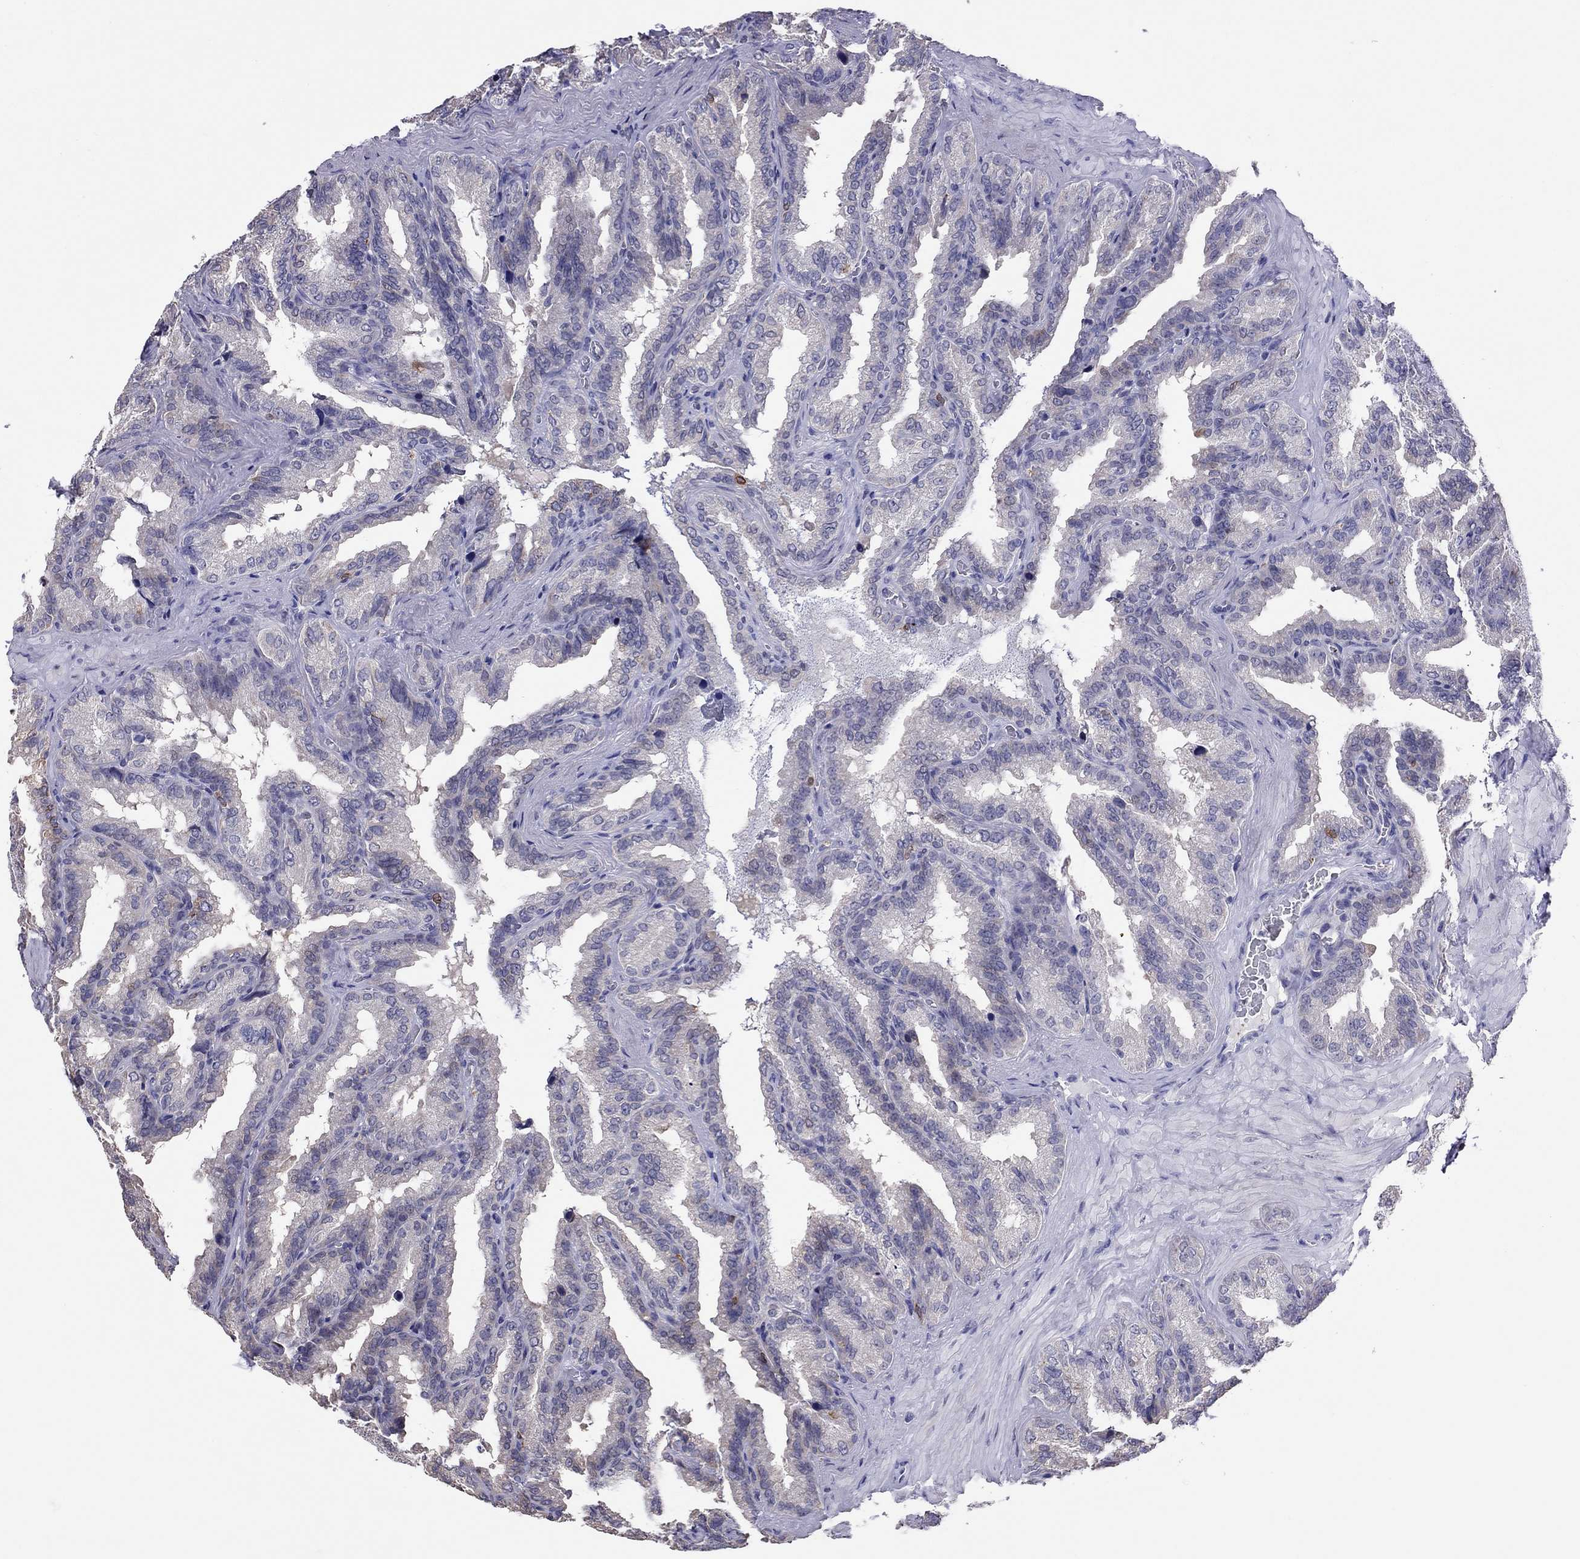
{"staining": {"intensity": "negative", "quantity": "none", "location": "none"}, "tissue": "seminal vesicle", "cell_type": "Glandular cells", "image_type": "normal", "snomed": [{"axis": "morphology", "description": "Normal tissue, NOS"}, {"axis": "topography", "description": "Seminal veicle"}], "caption": "IHC histopathology image of benign seminal vesicle stained for a protein (brown), which shows no staining in glandular cells.", "gene": "ADORA2A", "patient": {"sex": "male", "age": 37}}